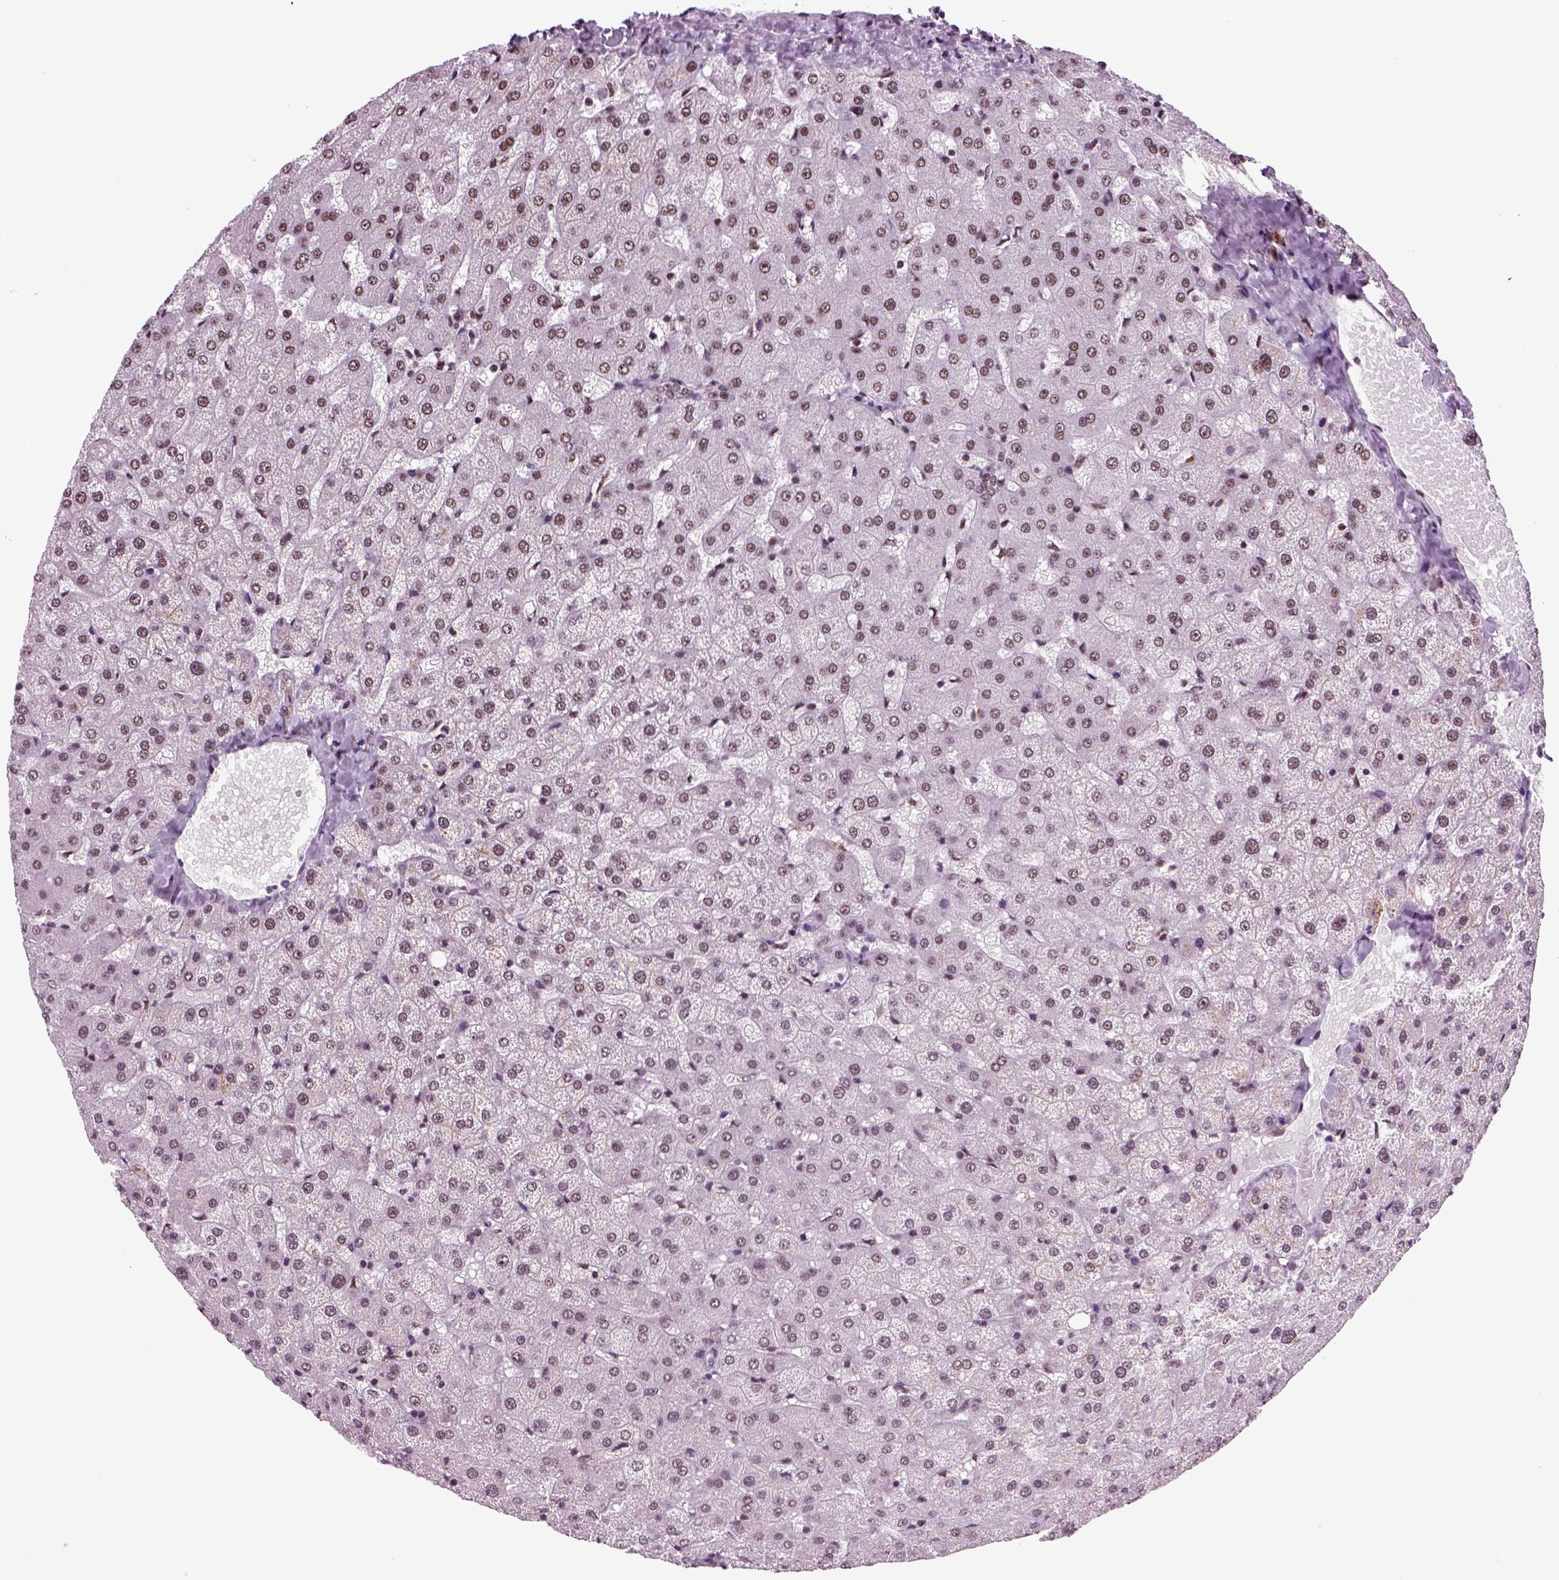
{"staining": {"intensity": "negative", "quantity": "none", "location": "none"}, "tissue": "liver", "cell_type": "Cholangiocytes", "image_type": "normal", "snomed": [{"axis": "morphology", "description": "Normal tissue, NOS"}, {"axis": "topography", "description": "Liver"}], "caption": "High magnification brightfield microscopy of benign liver stained with DAB (3,3'-diaminobenzidine) (brown) and counterstained with hematoxylin (blue): cholangiocytes show no significant staining.", "gene": "RCOR3", "patient": {"sex": "female", "age": 50}}